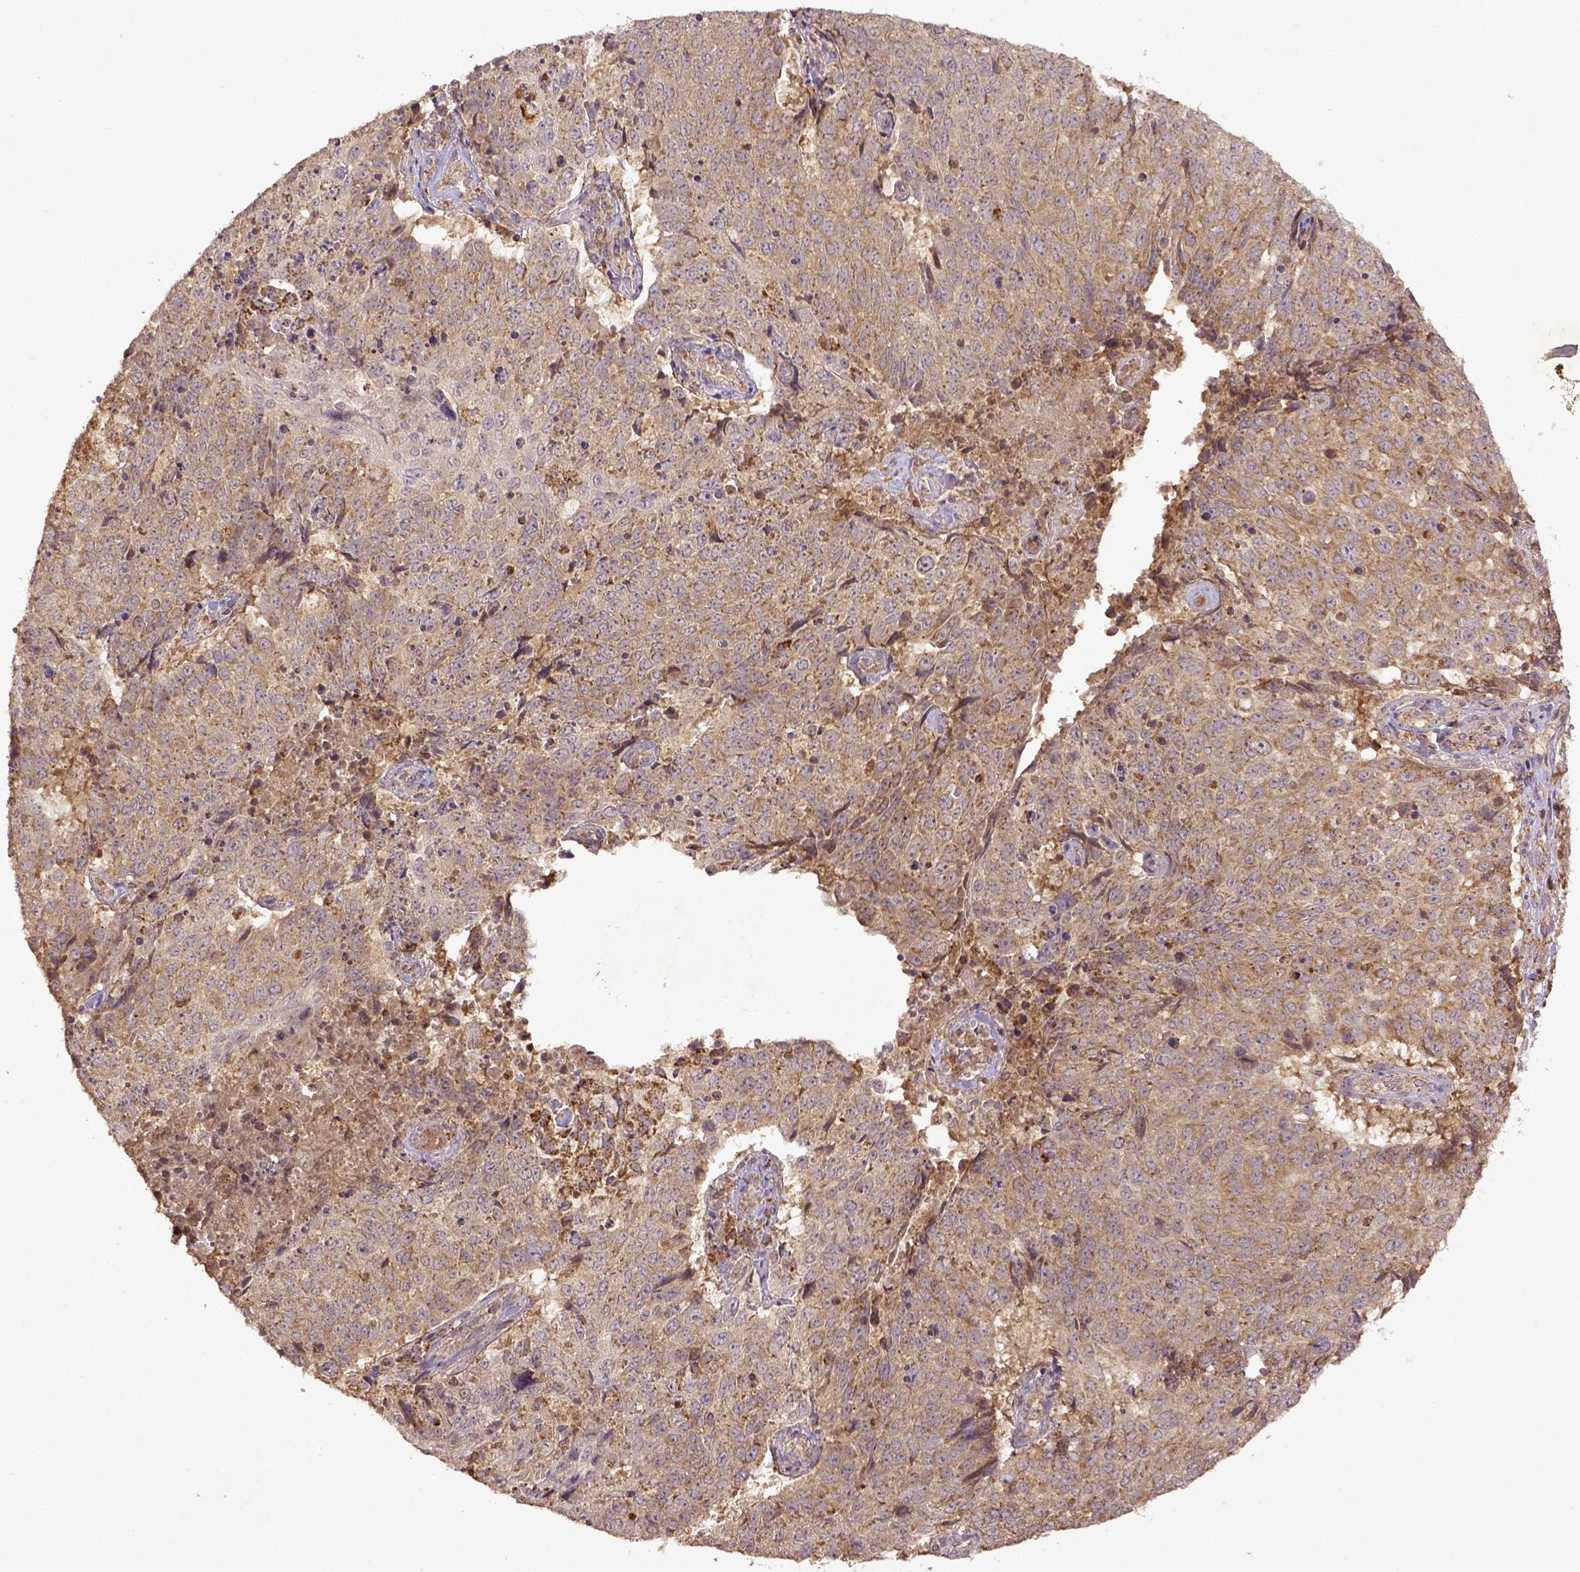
{"staining": {"intensity": "moderate", "quantity": ">75%", "location": "cytoplasmic/membranous"}, "tissue": "lung cancer", "cell_type": "Tumor cells", "image_type": "cancer", "snomed": [{"axis": "morphology", "description": "Normal tissue, NOS"}, {"axis": "morphology", "description": "Squamous cell carcinoma, NOS"}, {"axis": "topography", "description": "Bronchus"}, {"axis": "topography", "description": "Lung"}], "caption": "A brown stain shows moderate cytoplasmic/membranous staining of a protein in human lung squamous cell carcinoma tumor cells. The staining is performed using DAB (3,3'-diaminobenzidine) brown chromogen to label protein expression. The nuclei are counter-stained blue using hematoxylin.", "gene": "MT-CO1", "patient": {"sex": "male", "age": 64}}